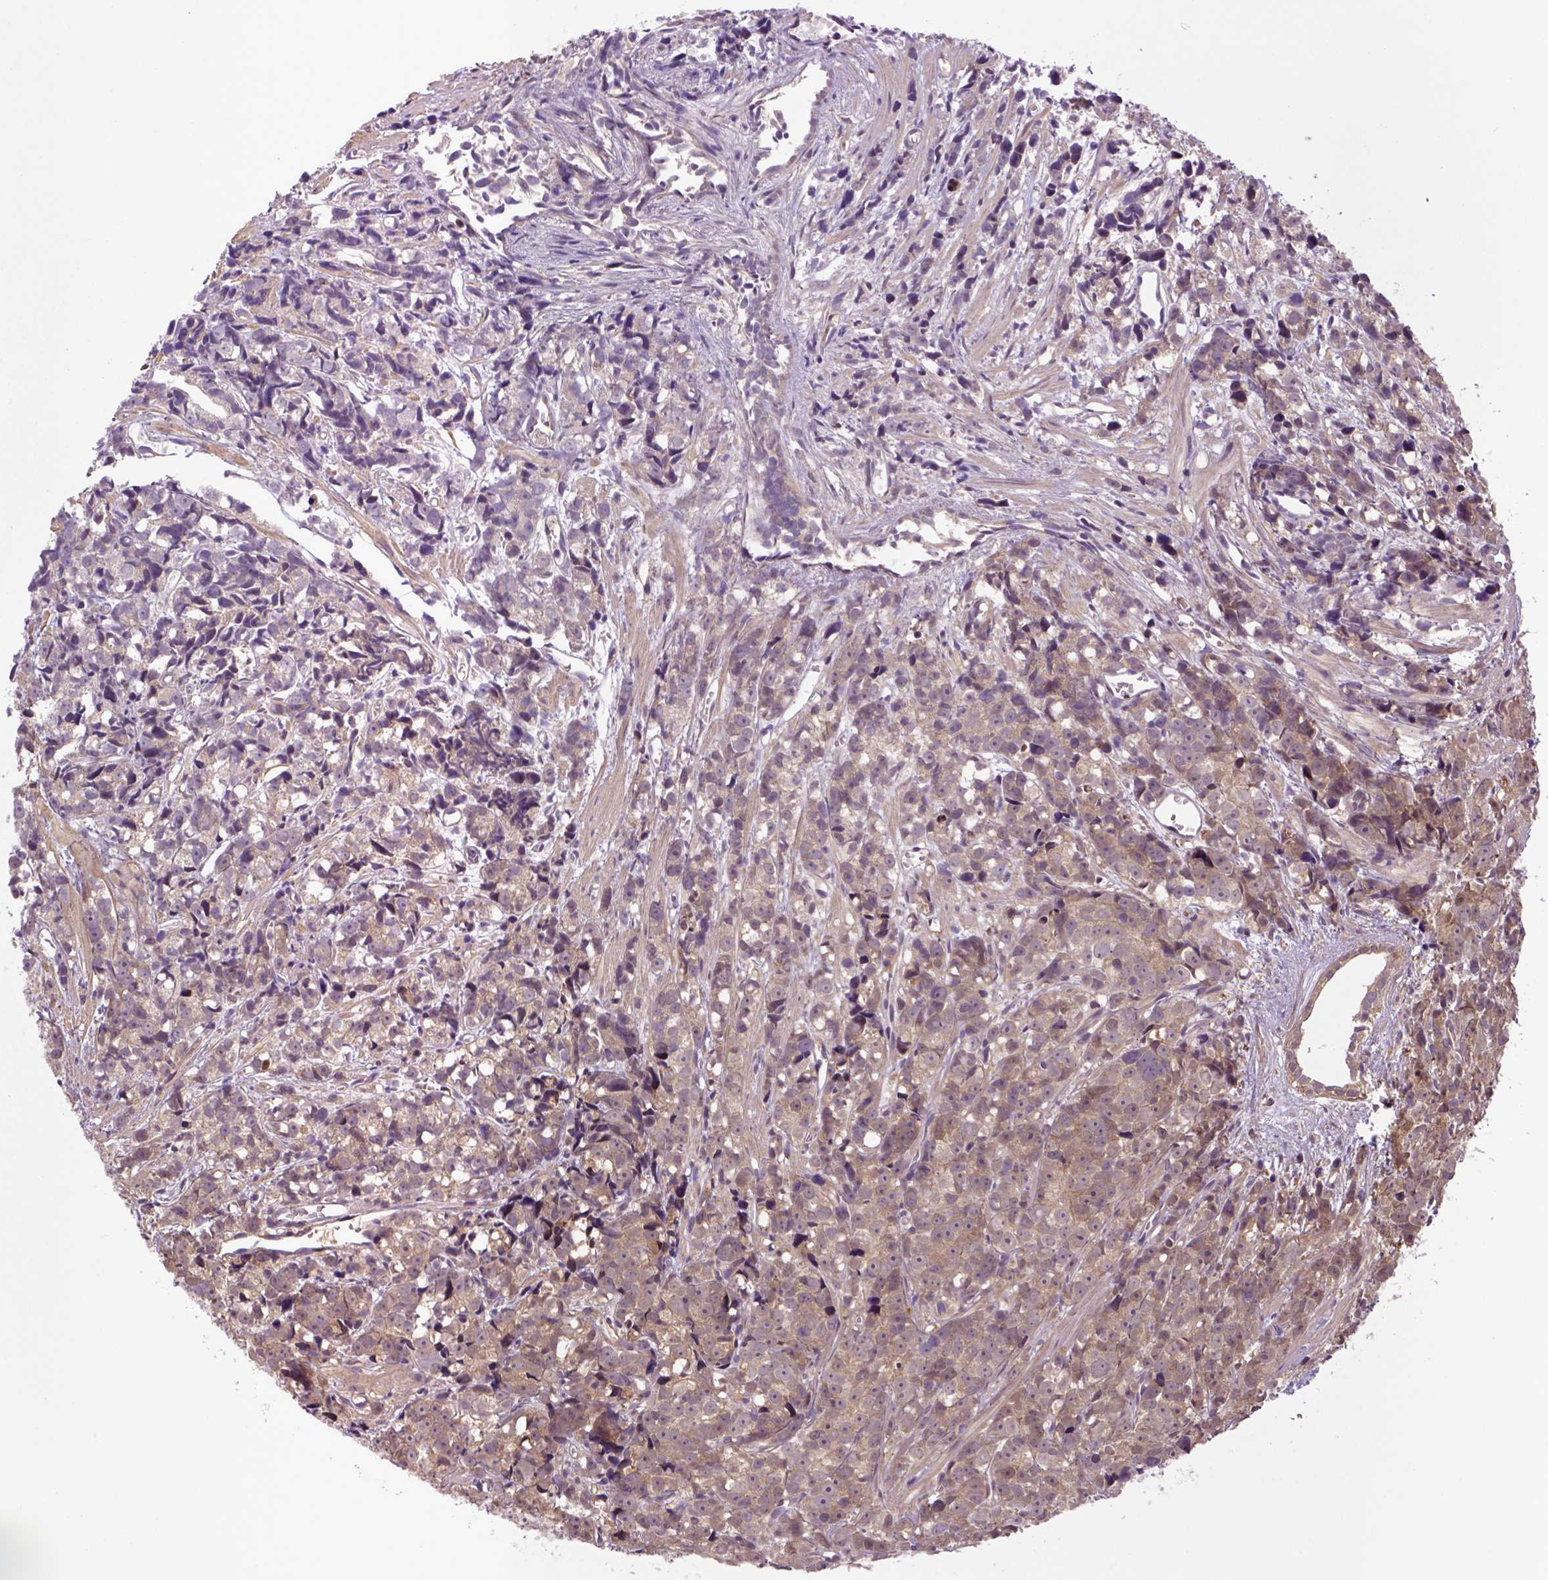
{"staining": {"intensity": "moderate", "quantity": ">75%", "location": "cytoplasmic/membranous"}, "tissue": "prostate cancer", "cell_type": "Tumor cells", "image_type": "cancer", "snomed": [{"axis": "morphology", "description": "Adenocarcinoma, High grade"}, {"axis": "topography", "description": "Prostate"}], "caption": "Prostate cancer tissue displays moderate cytoplasmic/membranous expression in approximately >75% of tumor cells, visualized by immunohistochemistry. The protein is stained brown, and the nuclei are stained in blue (DAB (3,3'-diaminobenzidine) IHC with brightfield microscopy, high magnification).", "gene": "HSPBP1", "patient": {"sex": "male", "age": 77}}